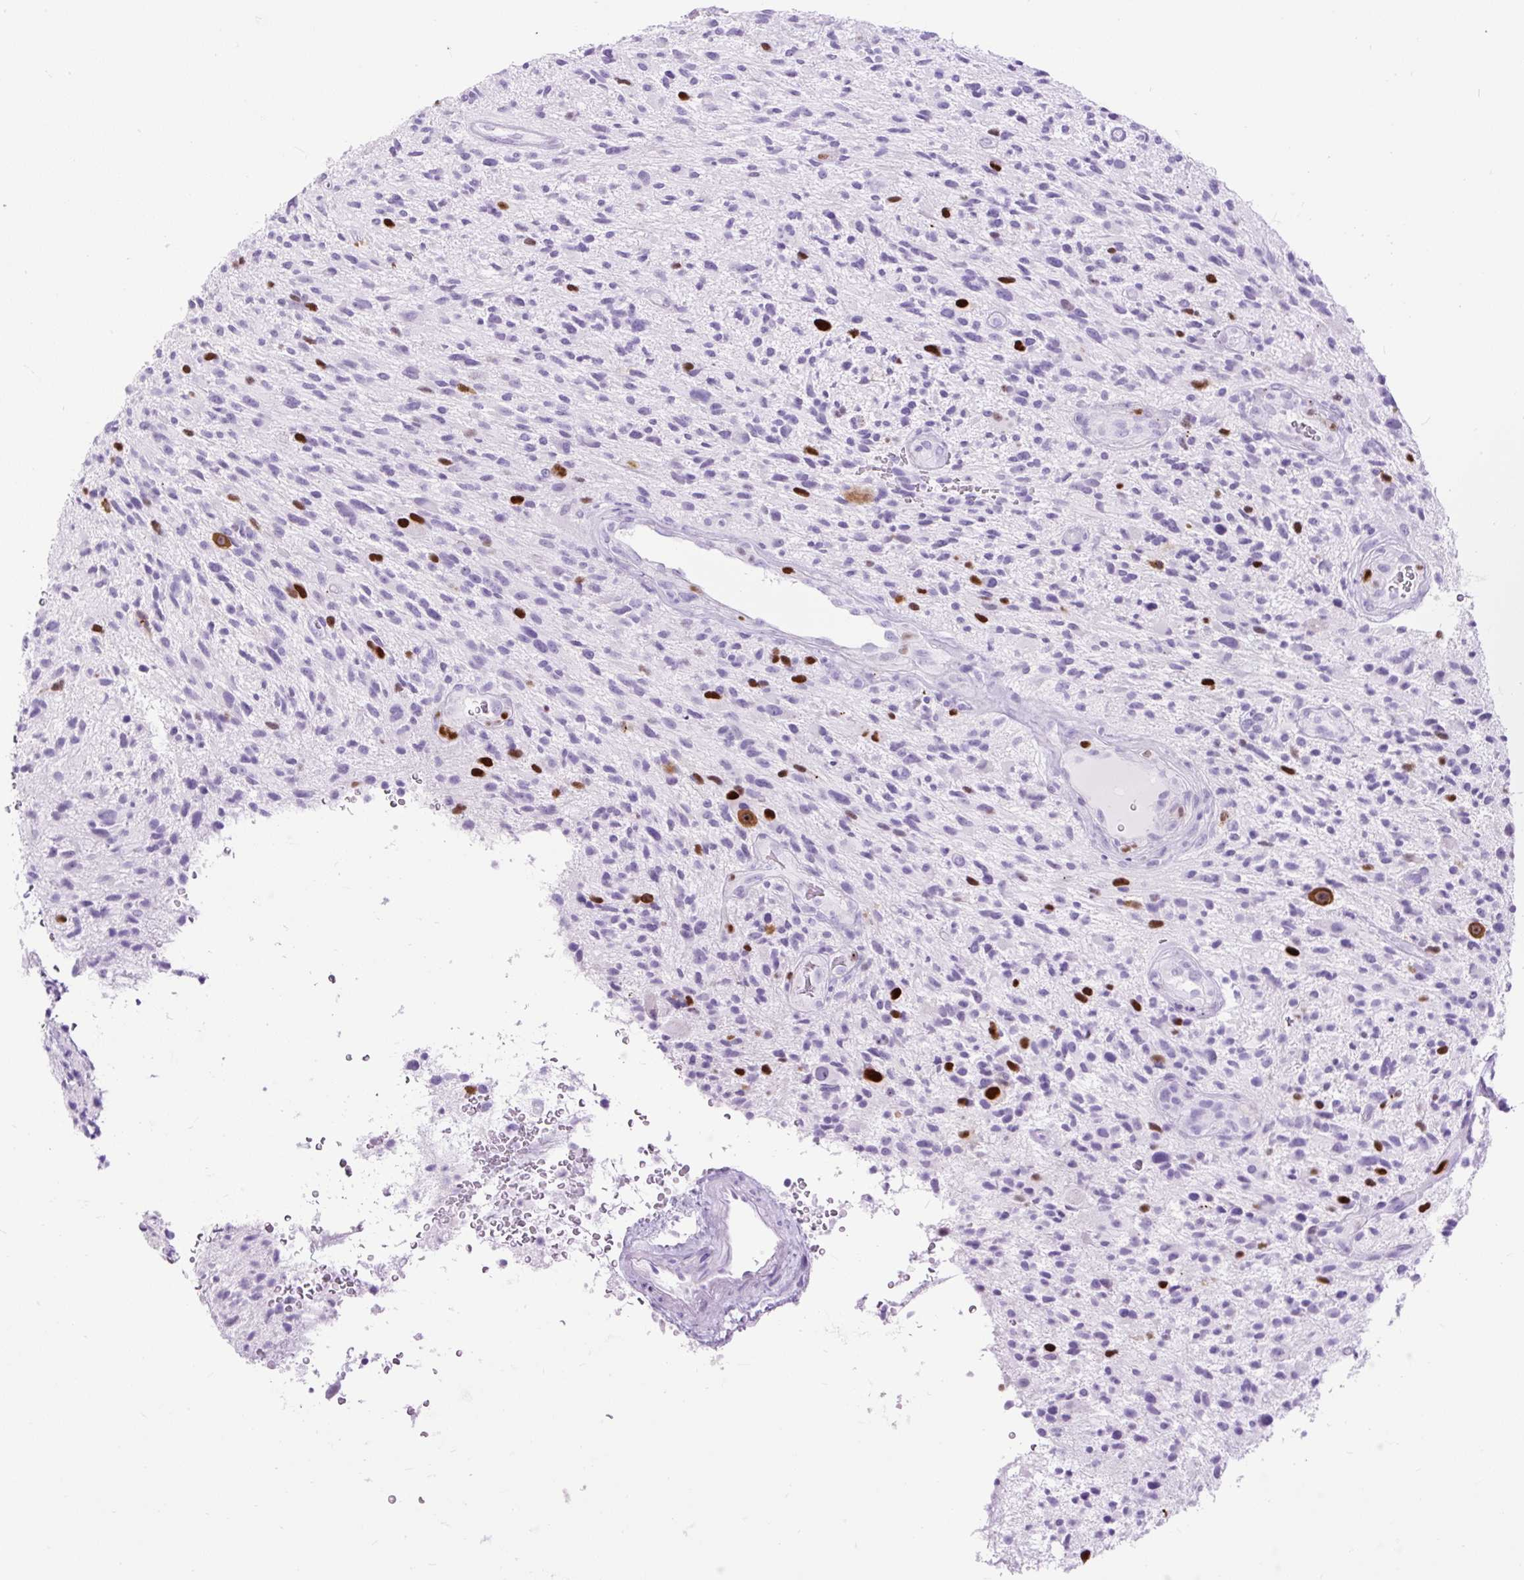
{"staining": {"intensity": "strong", "quantity": "<25%", "location": "nuclear"}, "tissue": "glioma", "cell_type": "Tumor cells", "image_type": "cancer", "snomed": [{"axis": "morphology", "description": "Glioma, malignant, High grade"}, {"axis": "topography", "description": "Brain"}], "caption": "Brown immunohistochemical staining in glioma displays strong nuclear staining in approximately <25% of tumor cells.", "gene": "RACGAP1", "patient": {"sex": "male", "age": 47}}